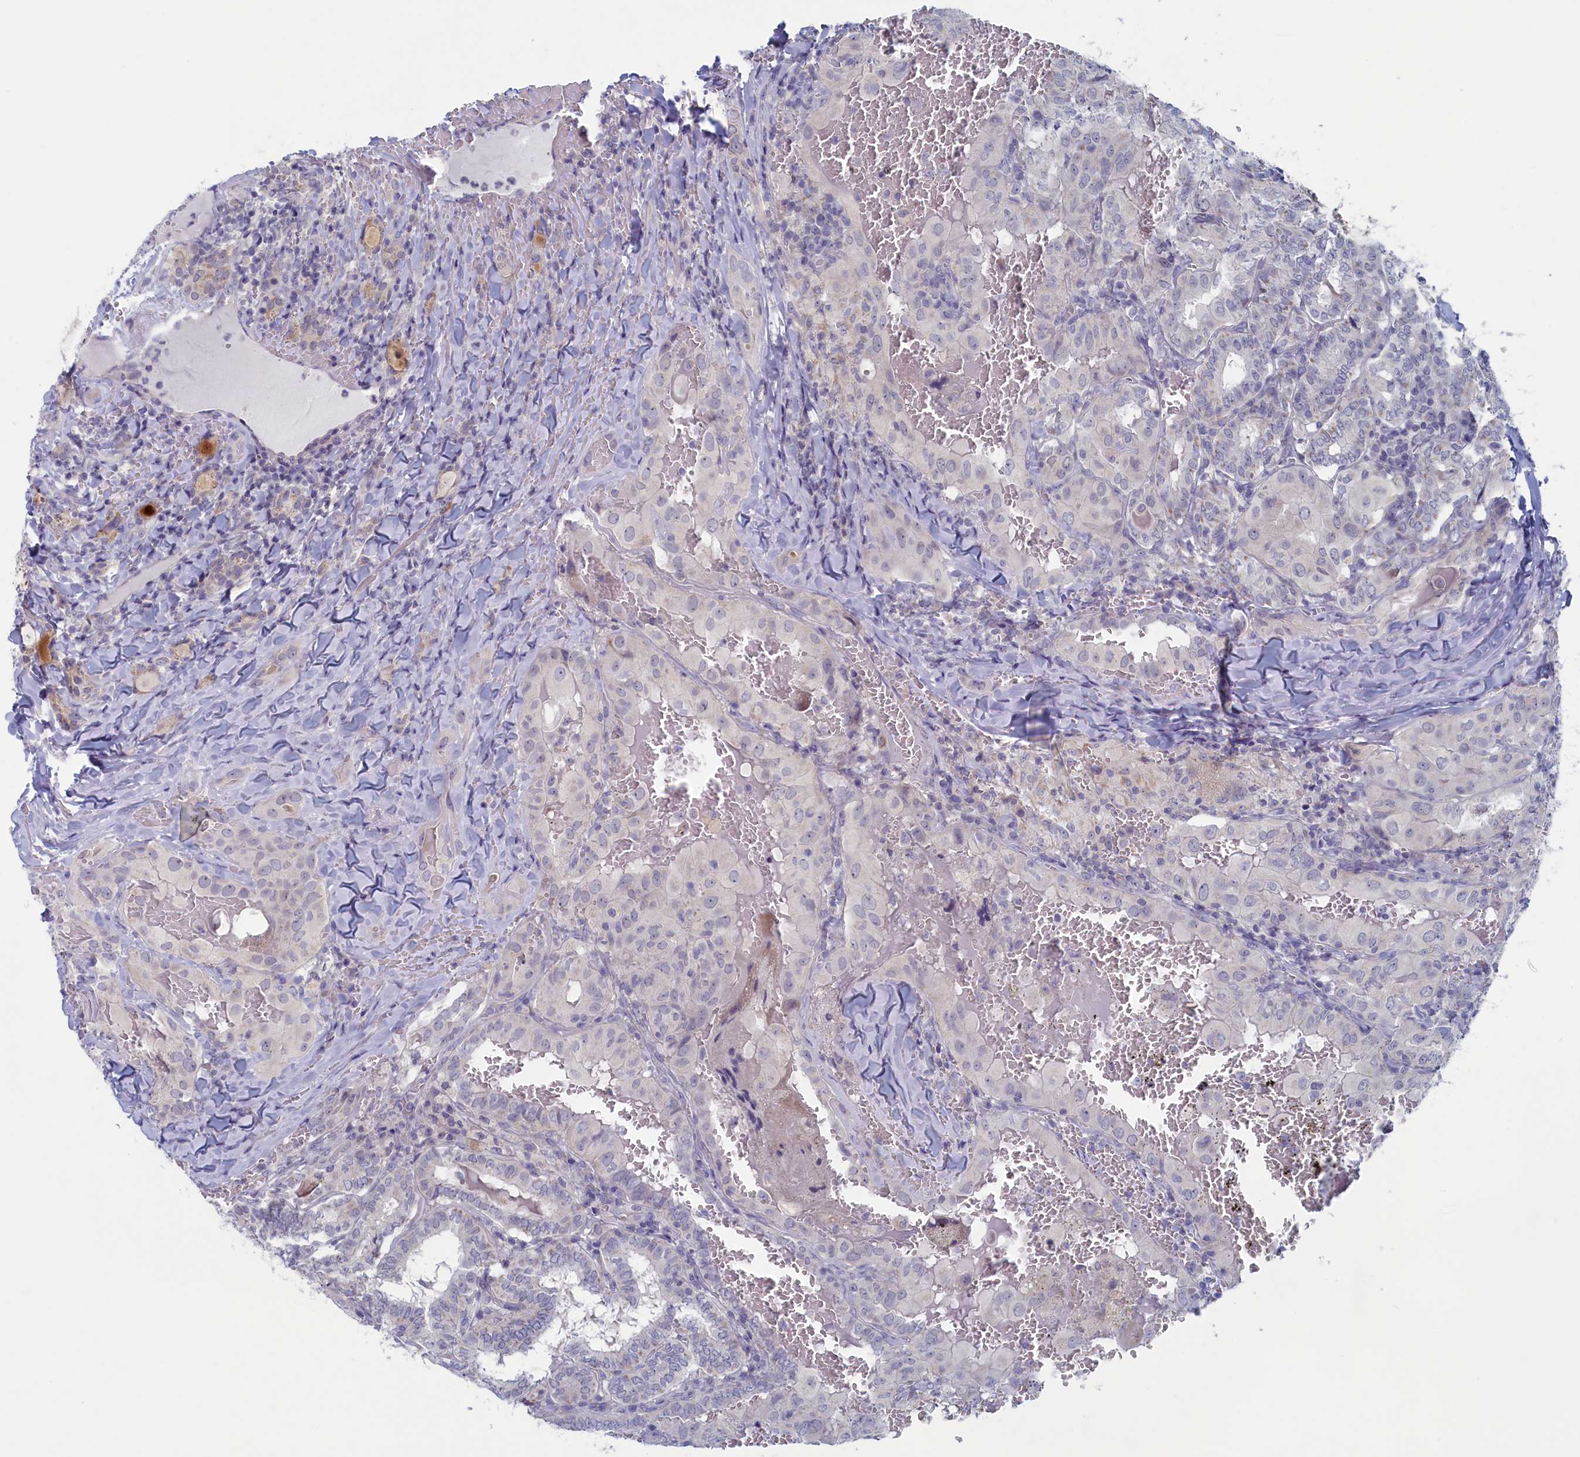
{"staining": {"intensity": "negative", "quantity": "none", "location": "none"}, "tissue": "thyroid cancer", "cell_type": "Tumor cells", "image_type": "cancer", "snomed": [{"axis": "morphology", "description": "Papillary adenocarcinoma, NOS"}, {"axis": "topography", "description": "Thyroid gland"}], "caption": "Immunohistochemistry photomicrograph of human papillary adenocarcinoma (thyroid) stained for a protein (brown), which reveals no positivity in tumor cells.", "gene": "WDR76", "patient": {"sex": "female", "age": 72}}